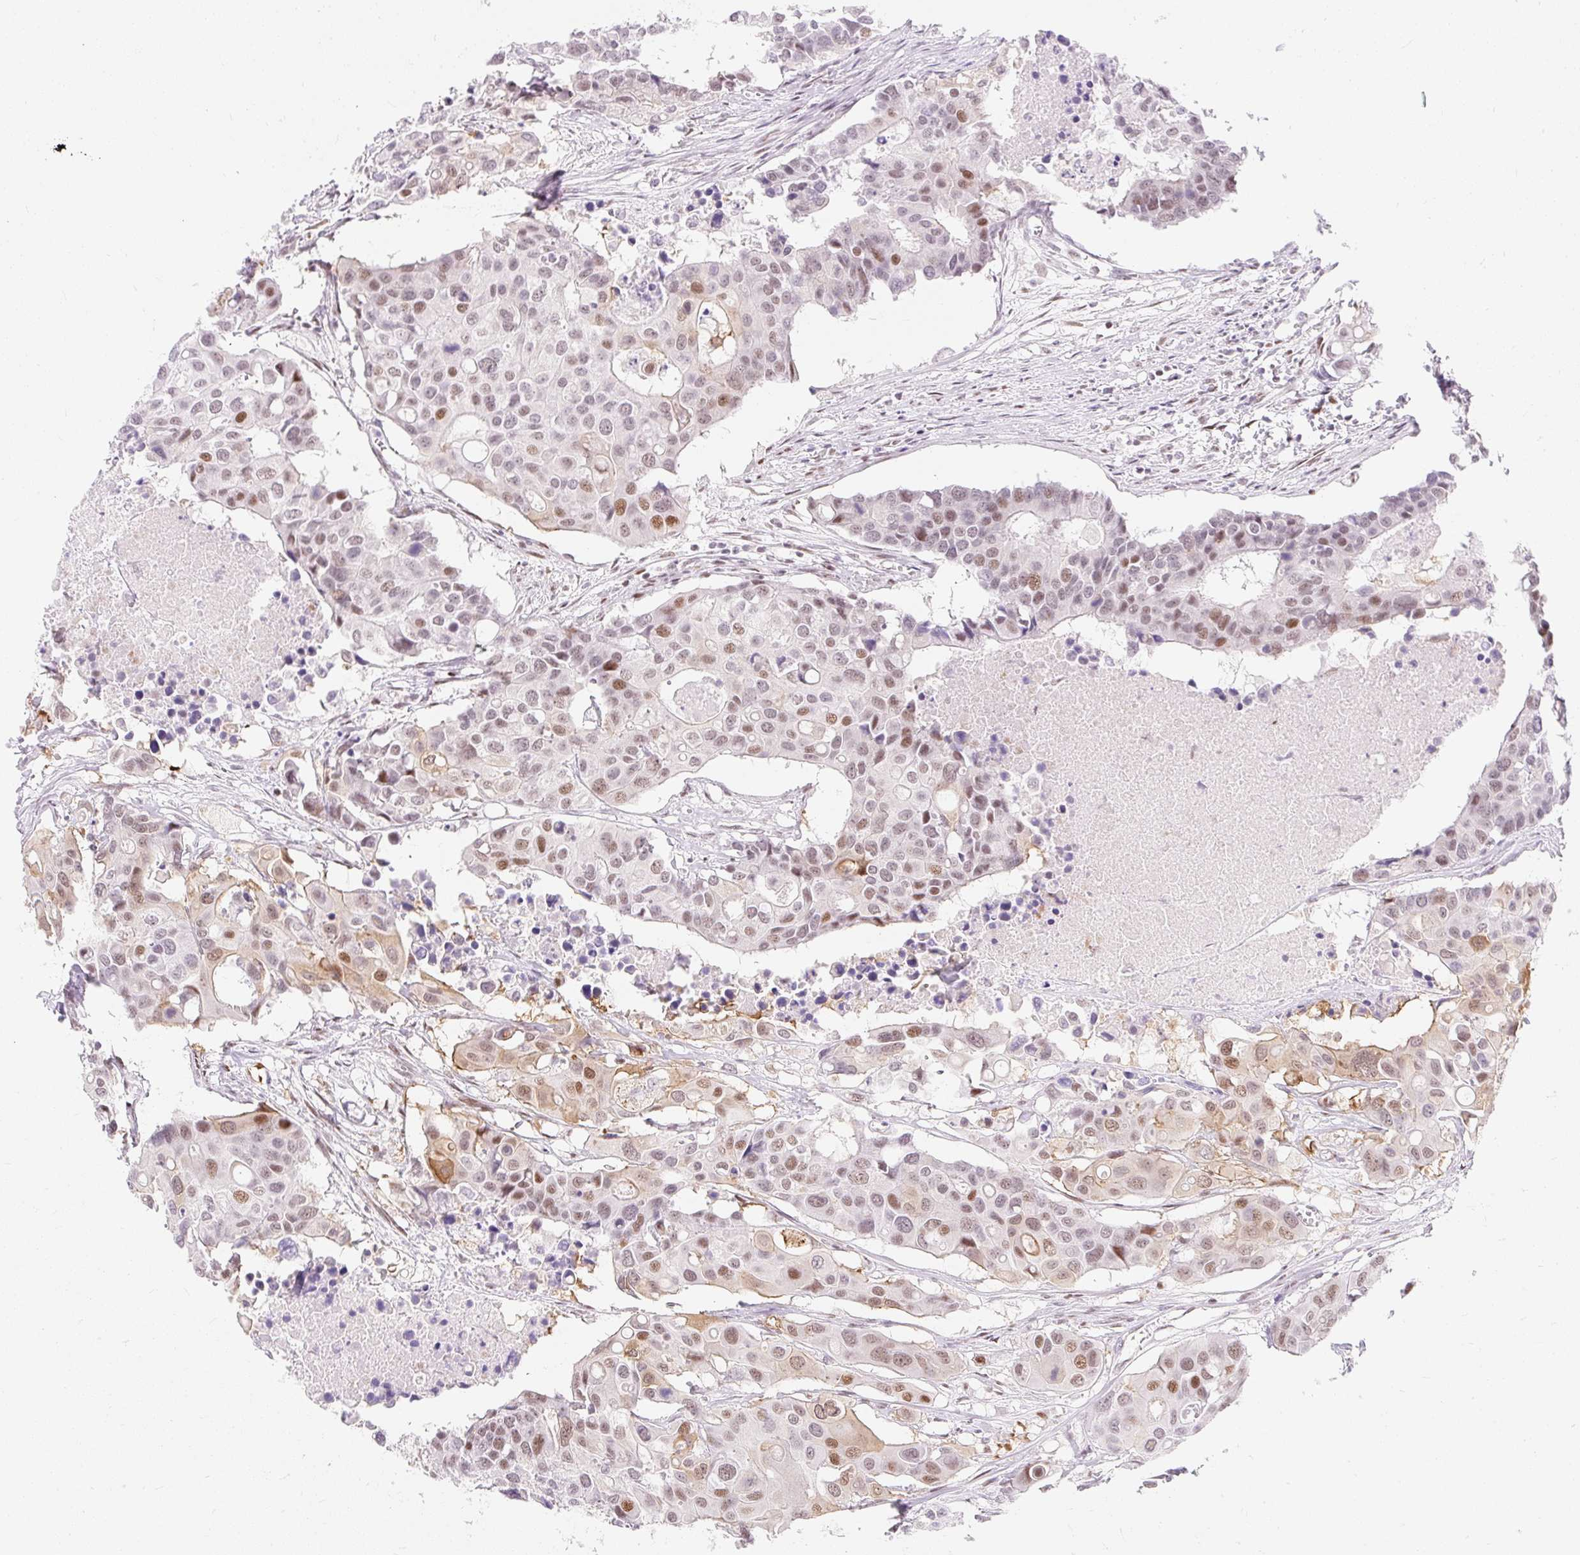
{"staining": {"intensity": "moderate", "quantity": "25%-75%", "location": "nuclear"}, "tissue": "colorectal cancer", "cell_type": "Tumor cells", "image_type": "cancer", "snomed": [{"axis": "morphology", "description": "Adenocarcinoma, NOS"}, {"axis": "topography", "description": "Colon"}], "caption": "Protein staining demonstrates moderate nuclear positivity in about 25%-75% of tumor cells in colorectal cancer.", "gene": "H2BW1", "patient": {"sex": "male", "age": 77}}